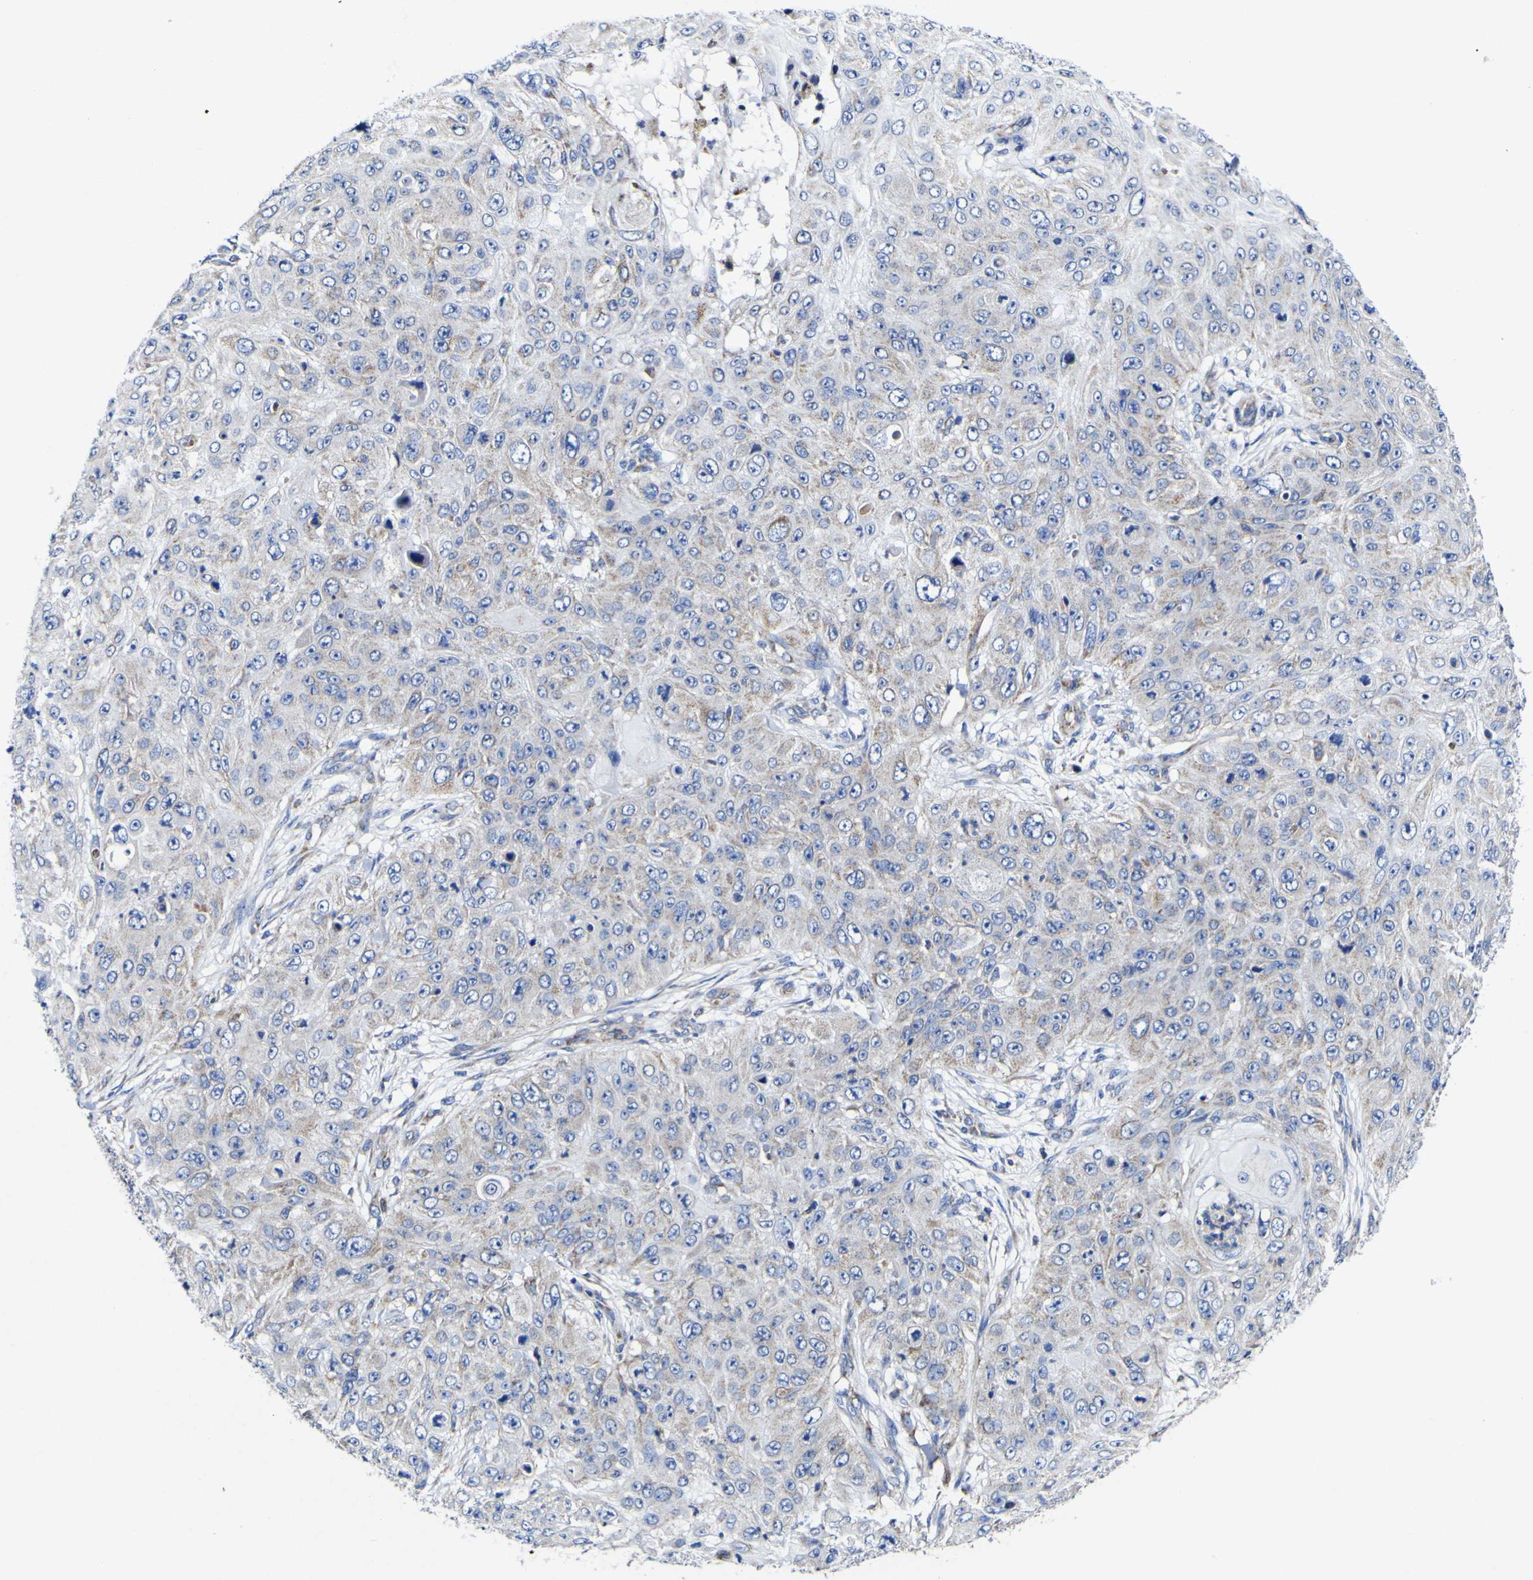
{"staining": {"intensity": "moderate", "quantity": "25%-75%", "location": "cytoplasmic/membranous"}, "tissue": "skin cancer", "cell_type": "Tumor cells", "image_type": "cancer", "snomed": [{"axis": "morphology", "description": "Squamous cell carcinoma, NOS"}, {"axis": "topography", "description": "Skin"}], "caption": "Skin cancer stained with a protein marker shows moderate staining in tumor cells.", "gene": "CCDC90B", "patient": {"sex": "female", "age": 80}}